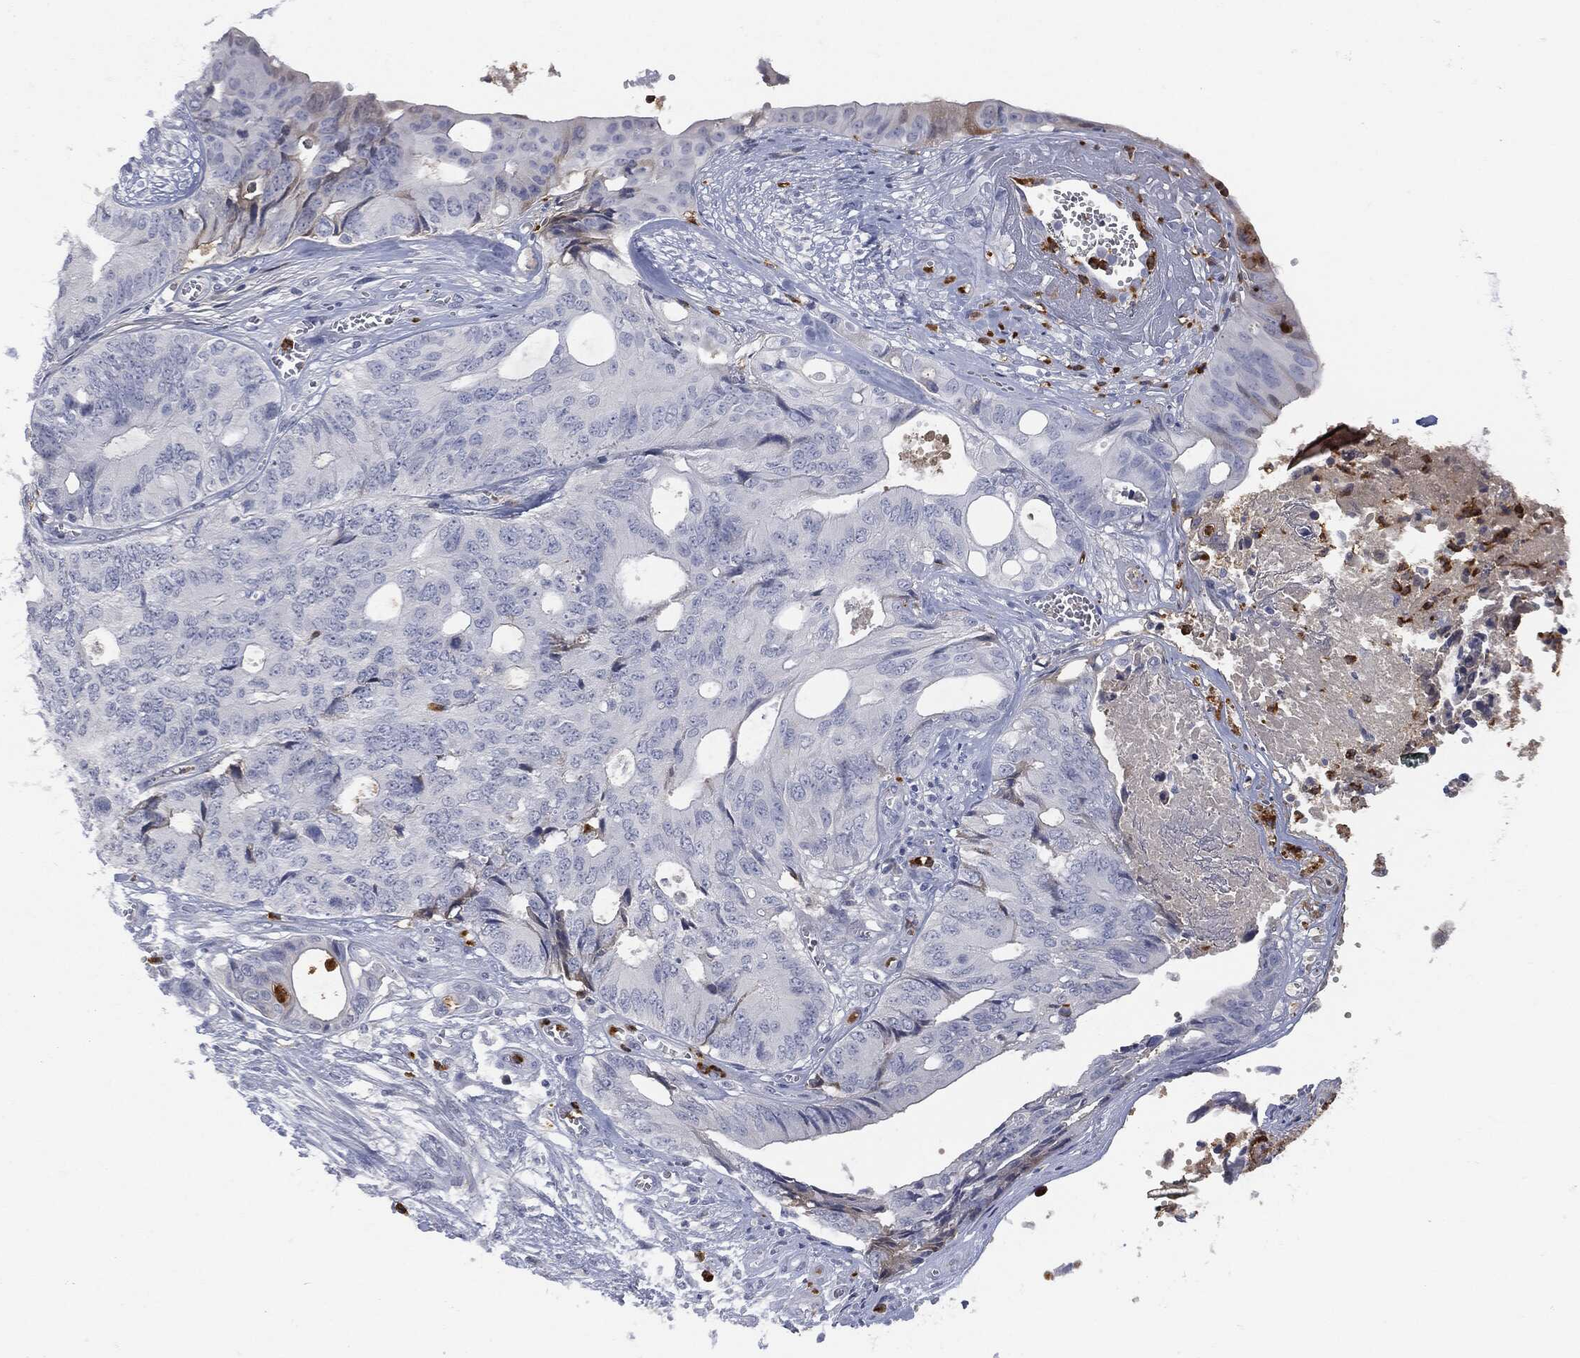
{"staining": {"intensity": "negative", "quantity": "none", "location": "none"}, "tissue": "colorectal cancer", "cell_type": "Tumor cells", "image_type": "cancer", "snomed": [{"axis": "morphology", "description": "Normal tissue, NOS"}, {"axis": "morphology", "description": "Adenocarcinoma, NOS"}, {"axis": "topography", "description": "Colon"}], "caption": "Immunohistochemistry of colorectal cancer displays no expression in tumor cells. The staining is performed using DAB brown chromogen with nuclei counter-stained in using hematoxylin.", "gene": "BTK", "patient": {"sex": "male", "age": 65}}